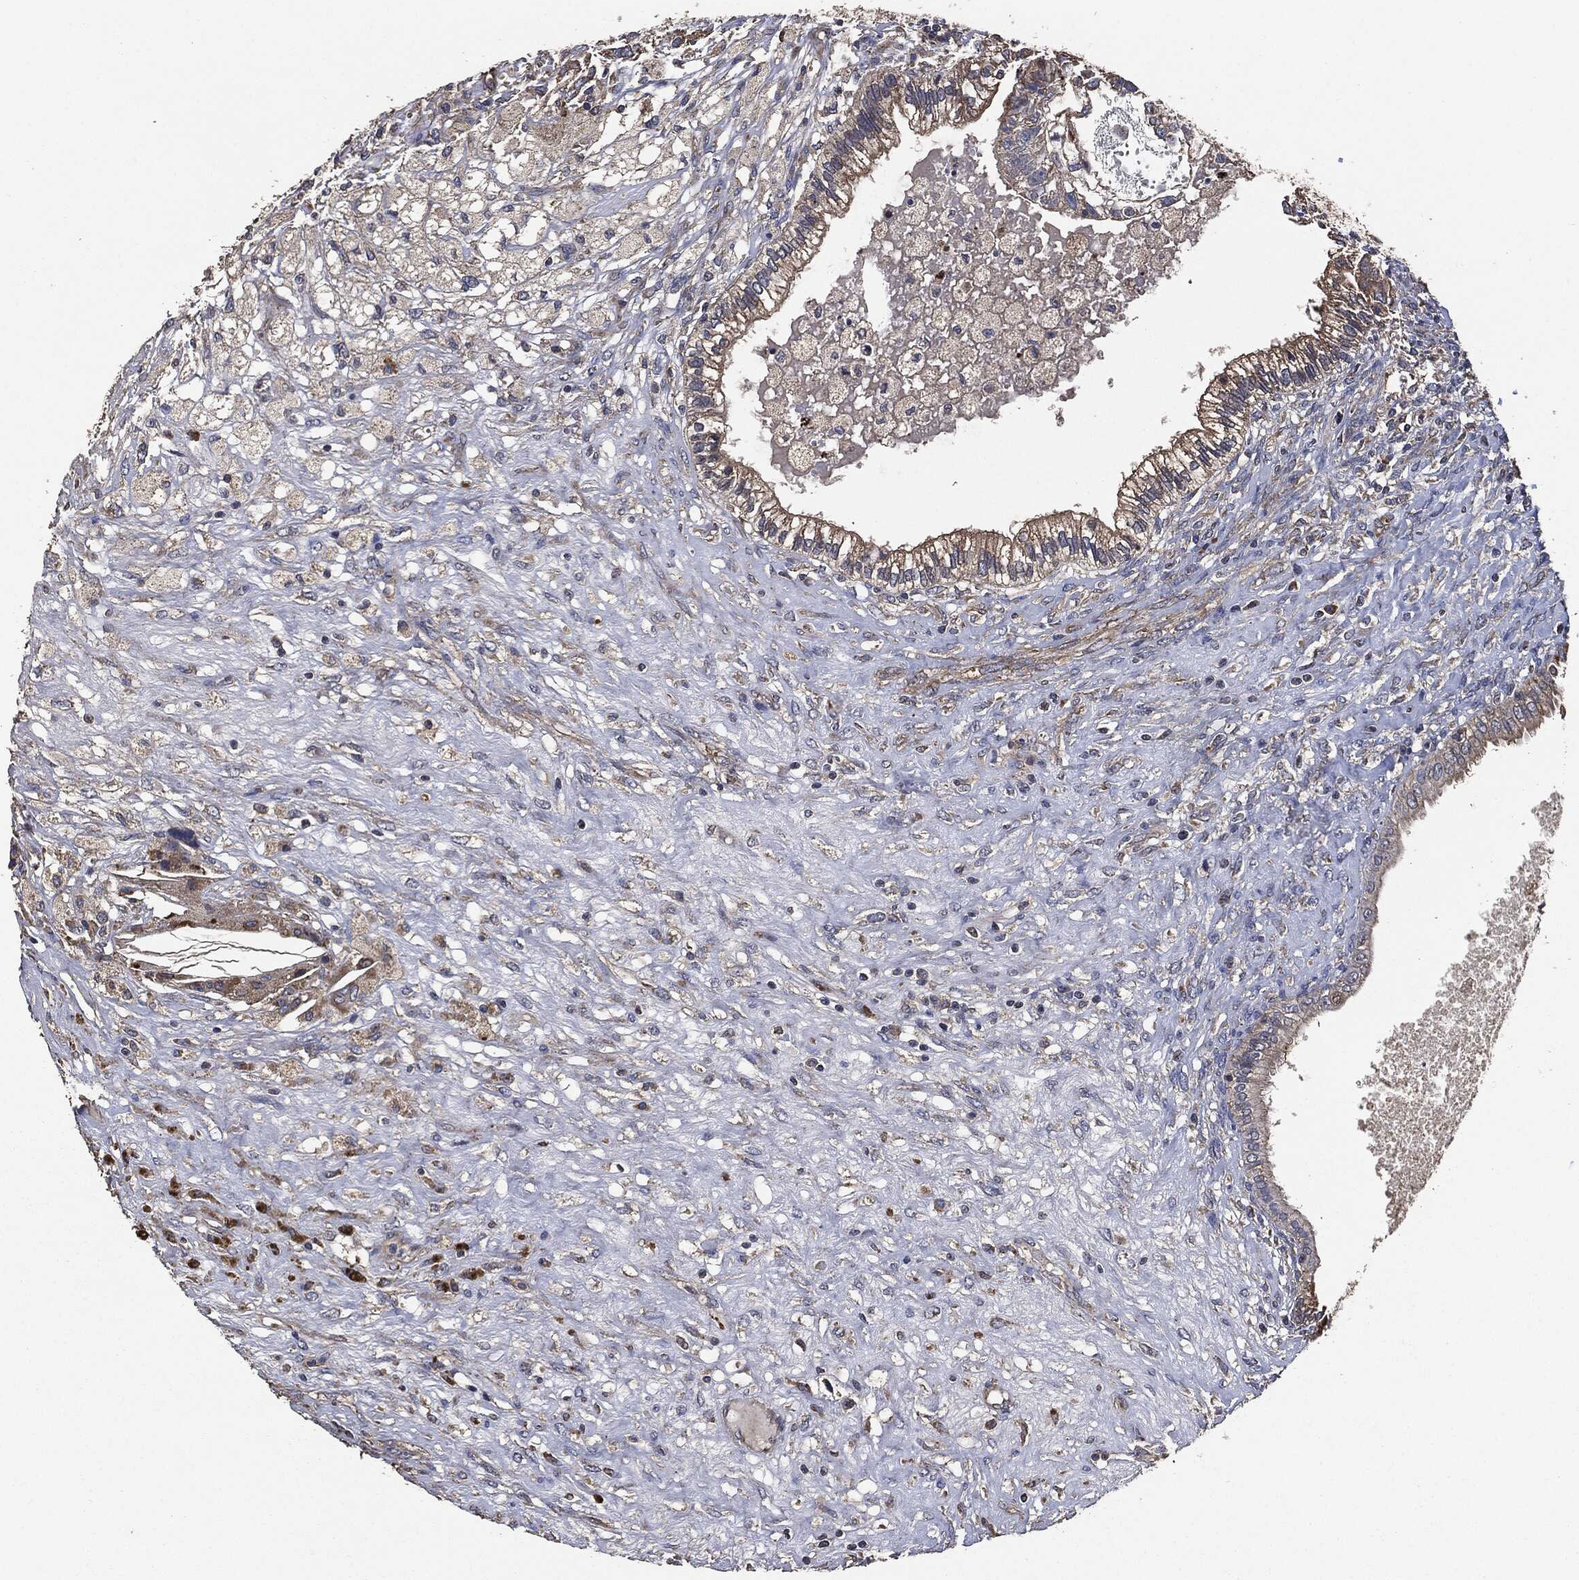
{"staining": {"intensity": "moderate", "quantity": "25%-75%", "location": "cytoplasmic/membranous"}, "tissue": "testis cancer", "cell_type": "Tumor cells", "image_type": "cancer", "snomed": [{"axis": "morphology", "description": "Seminoma, NOS"}, {"axis": "morphology", "description": "Carcinoma, Embryonal, NOS"}, {"axis": "topography", "description": "Testis"}], "caption": "Tumor cells reveal moderate cytoplasmic/membranous positivity in about 25%-75% of cells in testis cancer.", "gene": "STK3", "patient": {"sex": "male", "age": 41}}